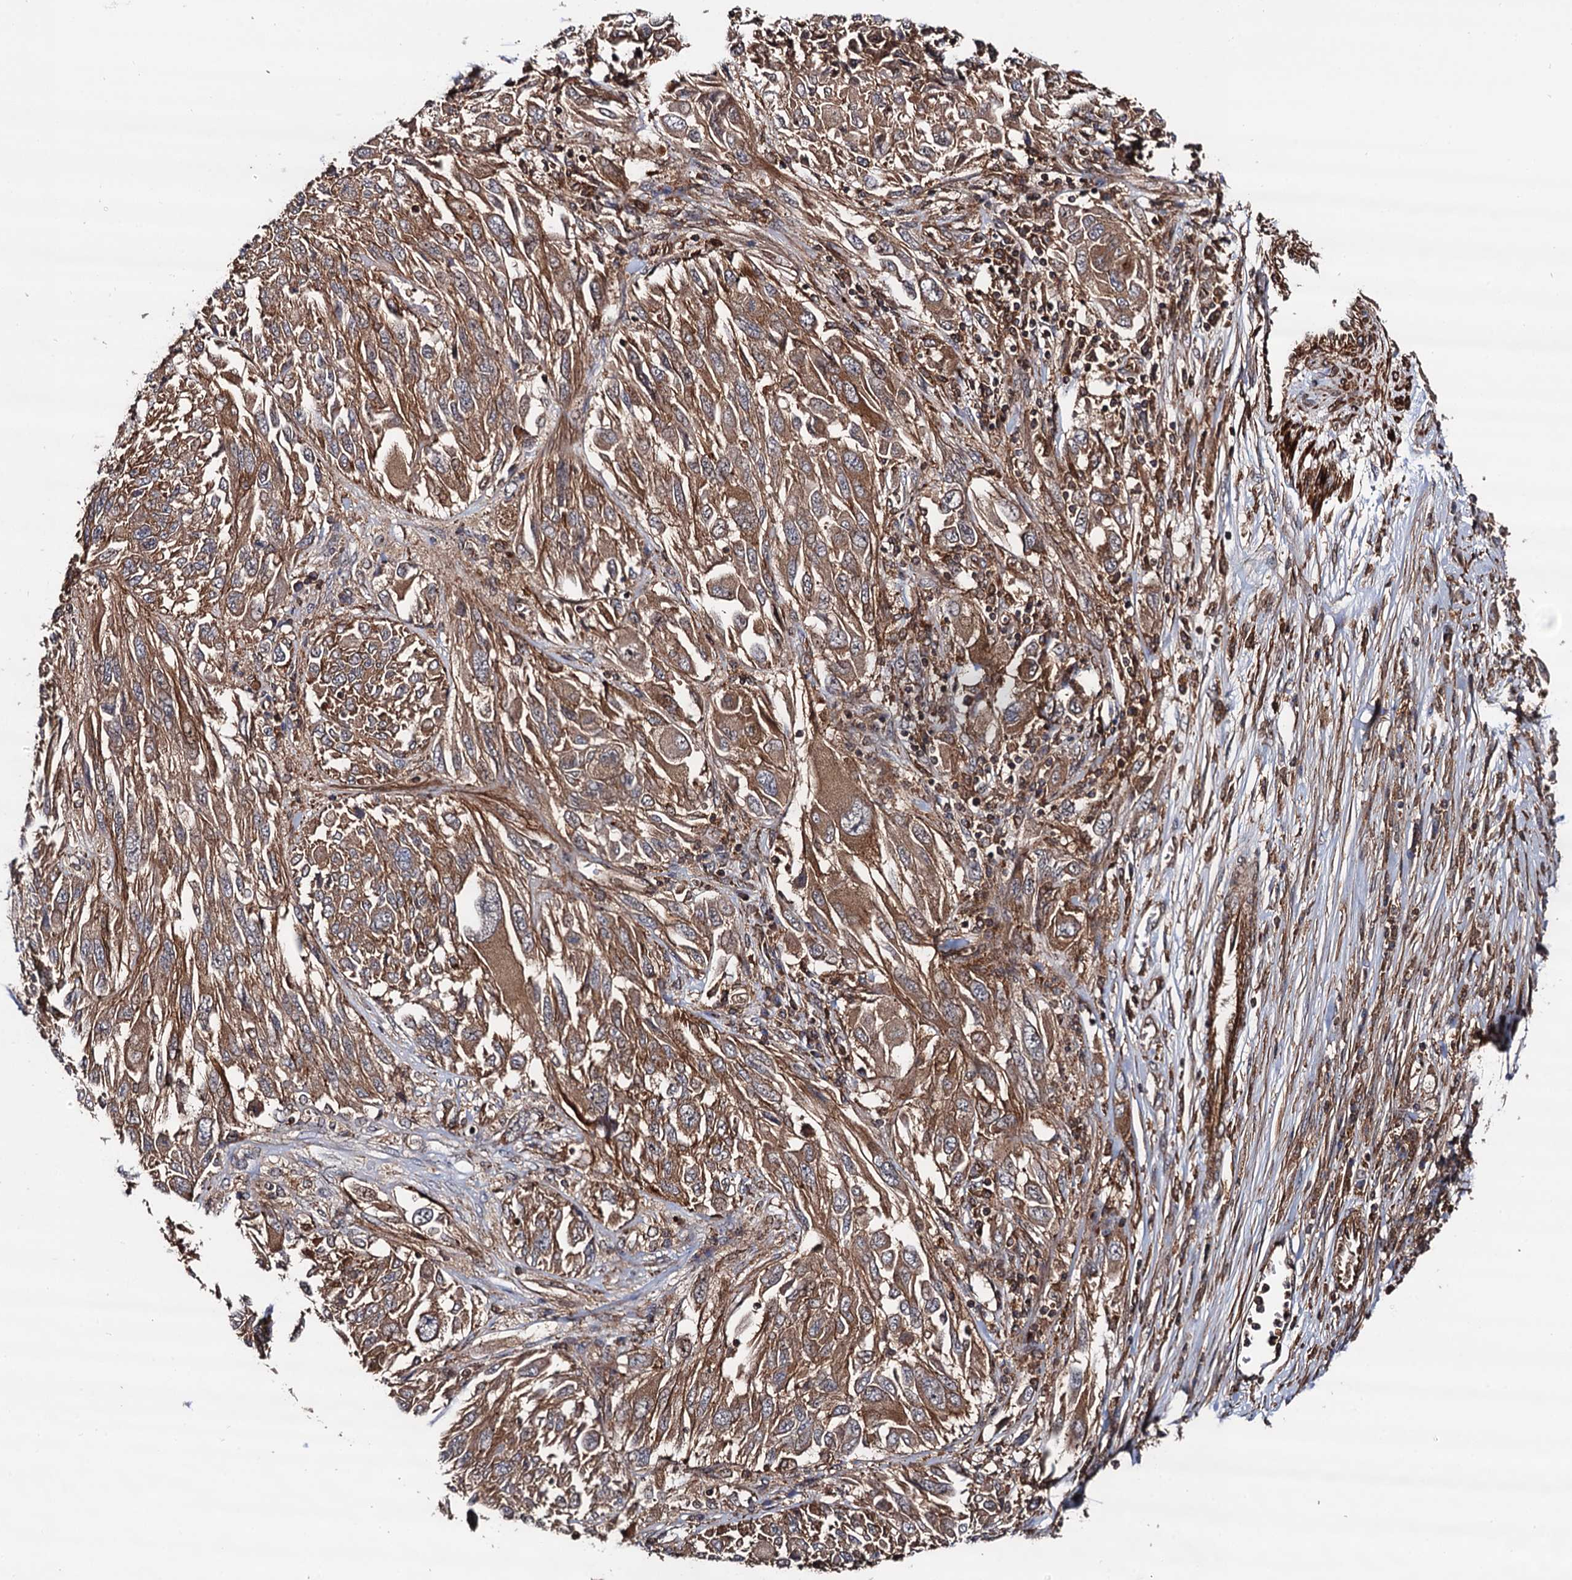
{"staining": {"intensity": "moderate", "quantity": ">75%", "location": "cytoplasmic/membranous"}, "tissue": "melanoma", "cell_type": "Tumor cells", "image_type": "cancer", "snomed": [{"axis": "morphology", "description": "Malignant melanoma, NOS"}, {"axis": "topography", "description": "Skin"}], "caption": "Immunohistochemistry of human malignant melanoma exhibits medium levels of moderate cytoplasmic/membranous positivity in approximately >75% of tumor cells.", "gene": "BORA", "patient": {"sex": "female", "age": 91}}